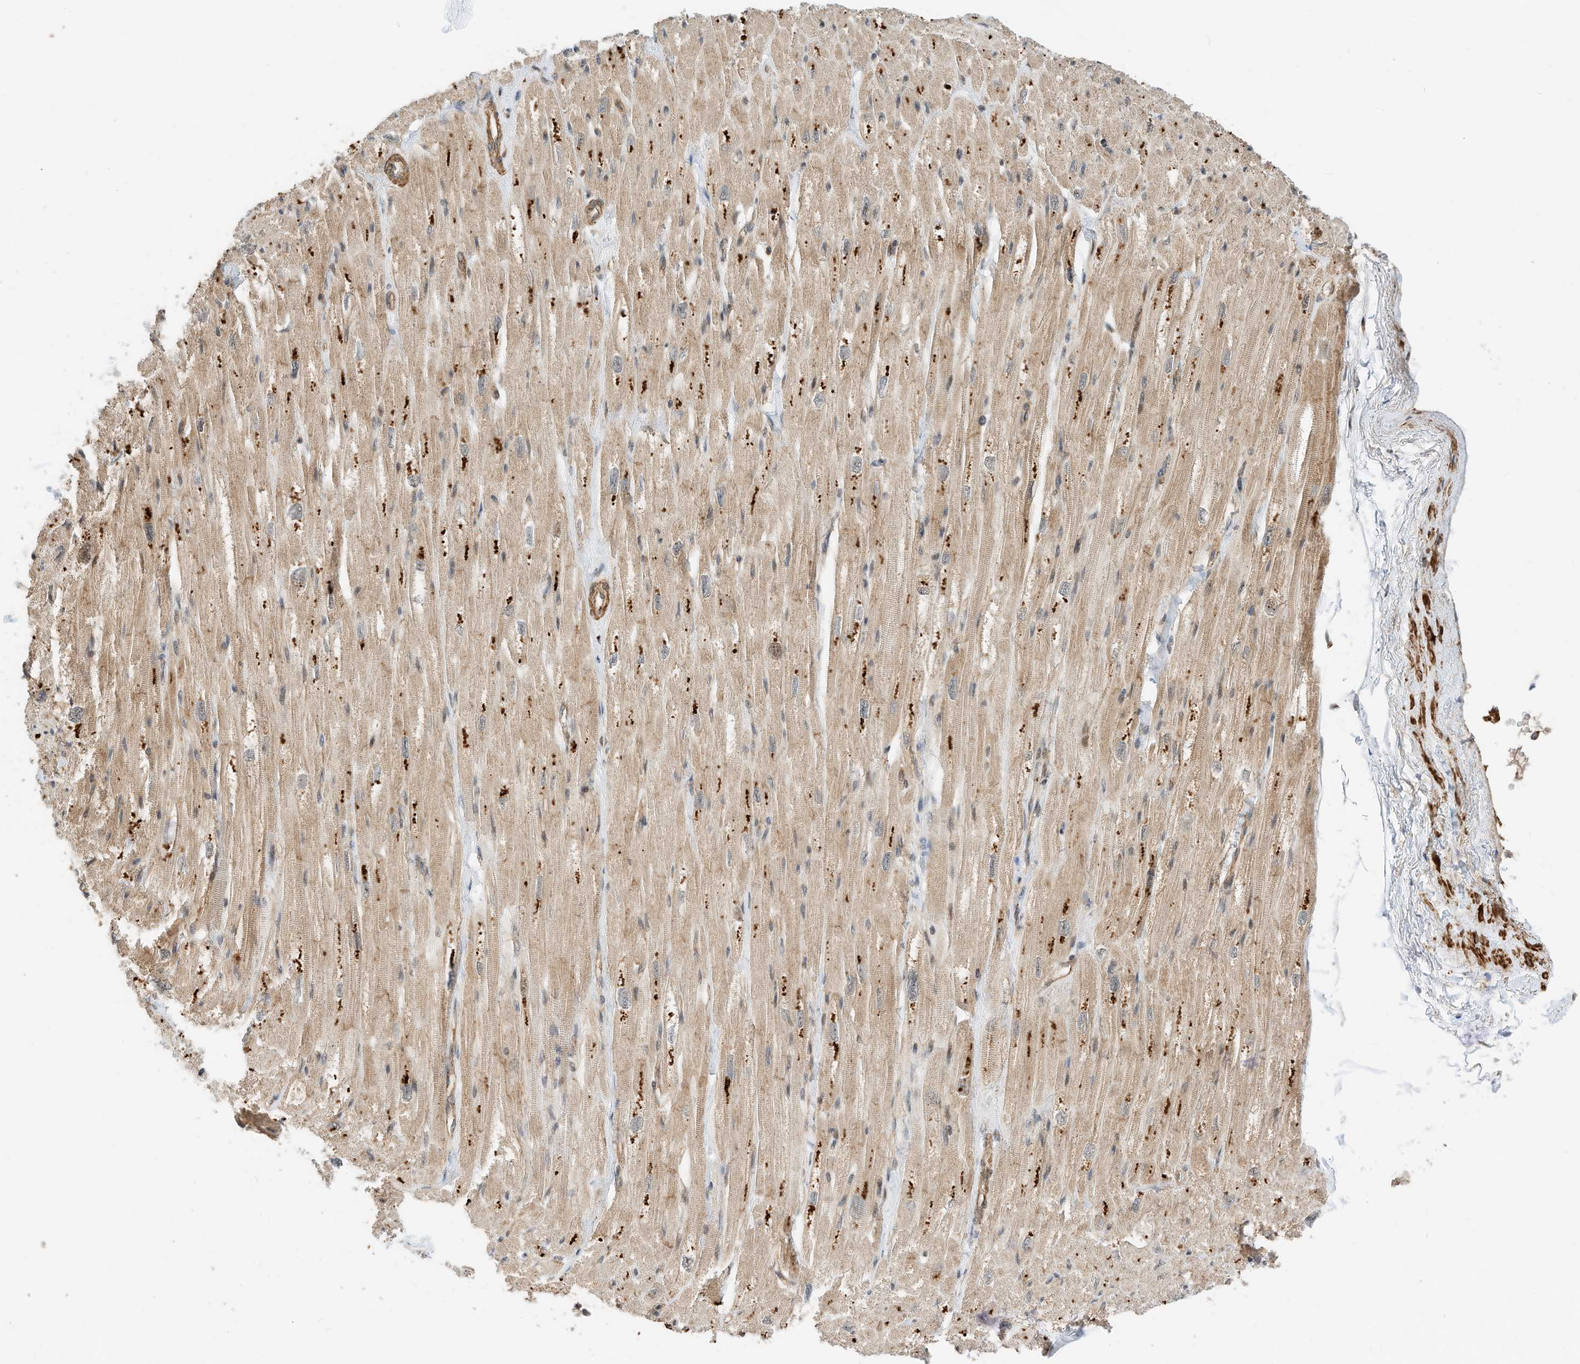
{"staining": {"intensity": "strong", "quantity": "25%-75%", "location": "cytoplasmic/membranous"}, "tissue": "heart muscle", "cell_type": "Cardiomyocytes", "image_type": "normal", "snomed": [{"axis": "morphology", "description": "Normal tissue, NOS"}, {"axis": "topography", "description": "Heart"}], "caption": "A high amount of strong cytoplasmic/membranous expression is seen in approximately 25%-75% of cardiomyocytes in benign heart muscle. Ihc stains the protein of interest in brown and the nuclei are stained blue.", "gene": "CPAMD8", "patient": {"sex": "male", "age": 50}}